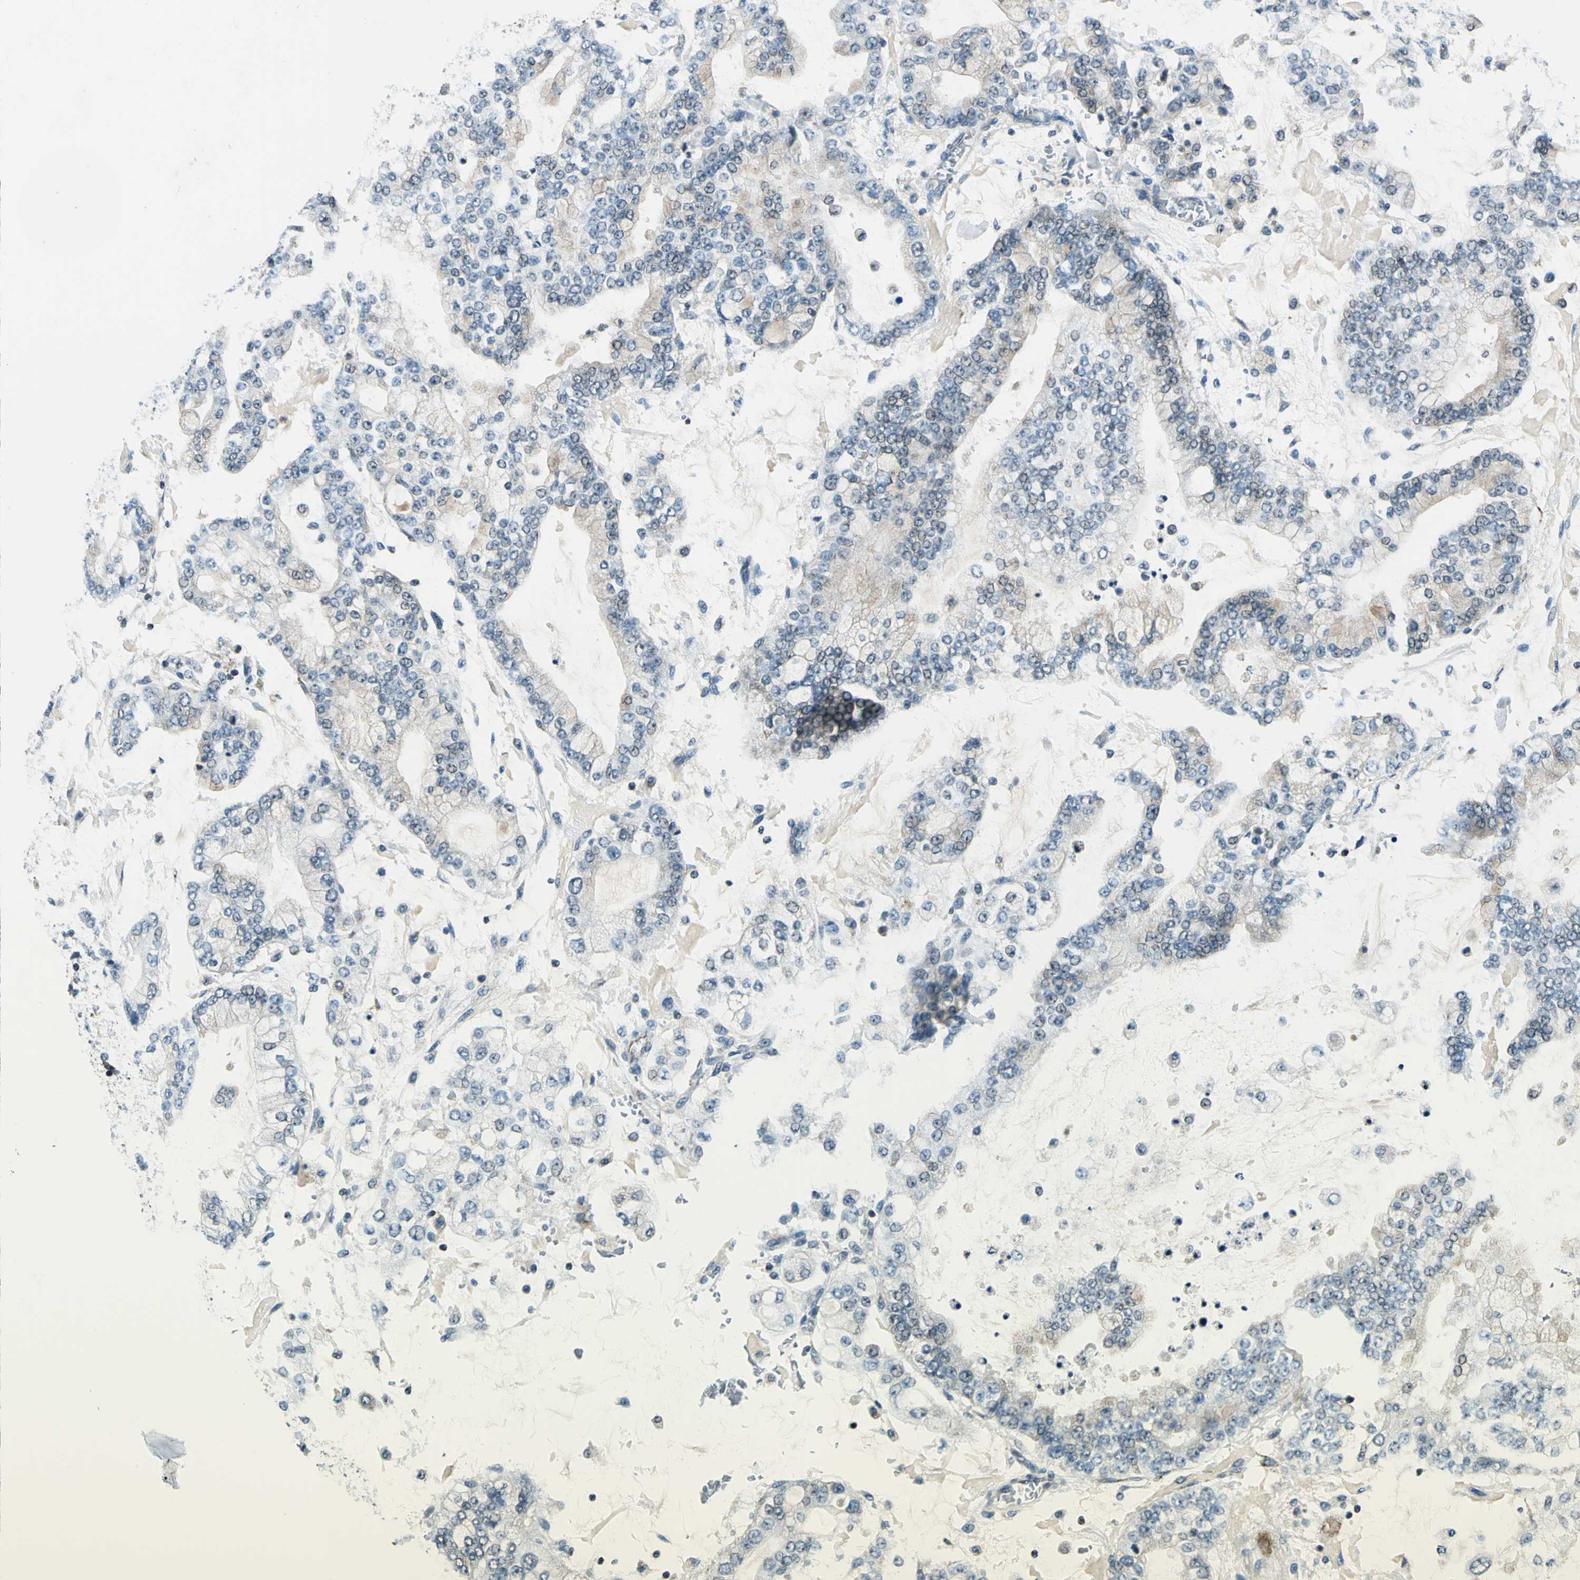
{"staining": {"intensity": "weak", "quantity": "25%-75%", "location": "cytoplasmic/membranous"}, "tissue": "stomach cancer", "cell_type": "Tumor cells", "image_type": "cancer", "snomed": [{"axis": "morphology", "description": "Adenocarcinoma, NOS"}, {"axis": "topography", "description": "Stomach"}], "caption": "Stomach cancer stained for a protein demonstrates weak cytoplasmic/membranous positivity in tumor cells.", "gene": "NUDT2", "patient": {"sex": "male", "age": 76}}